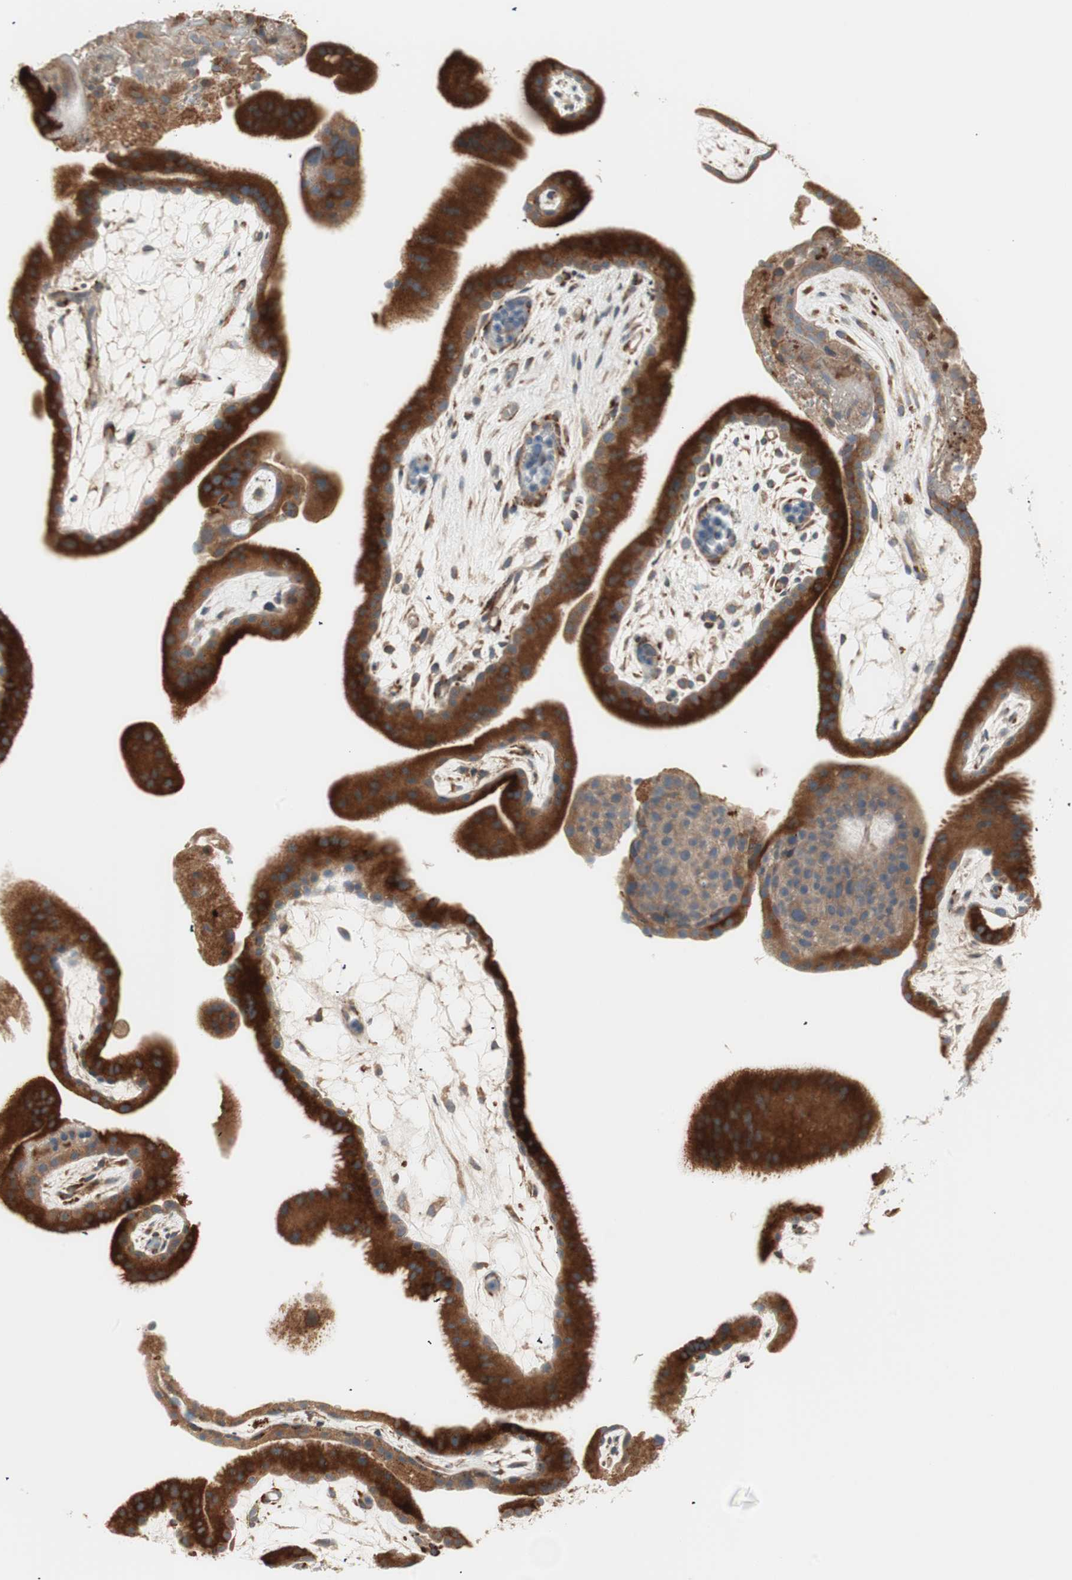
{"staining": {"intensity": "strong", "quantity": ">75%", "location": "cytoplasmic/membranous"}, "tissue": "placenta", "cell_type": "Trophoblastic cells", "image_type": "normal", "snomed": [{"axis": "morphology", "description": "Normal tissue, NOS"}, {"axis": "topography", "description": "Placenta"}], "caption": "Immunohistochemical staining of benign human placenta reveals high levels of strong cytoplasmic/membranous positivity in about >75% of trophoblastic cells. (brown staining indicates protein expression, while blue staining denotes nuclei).", "gene": "SFRP1", "patient": {"sex": "female", "age": 19}}